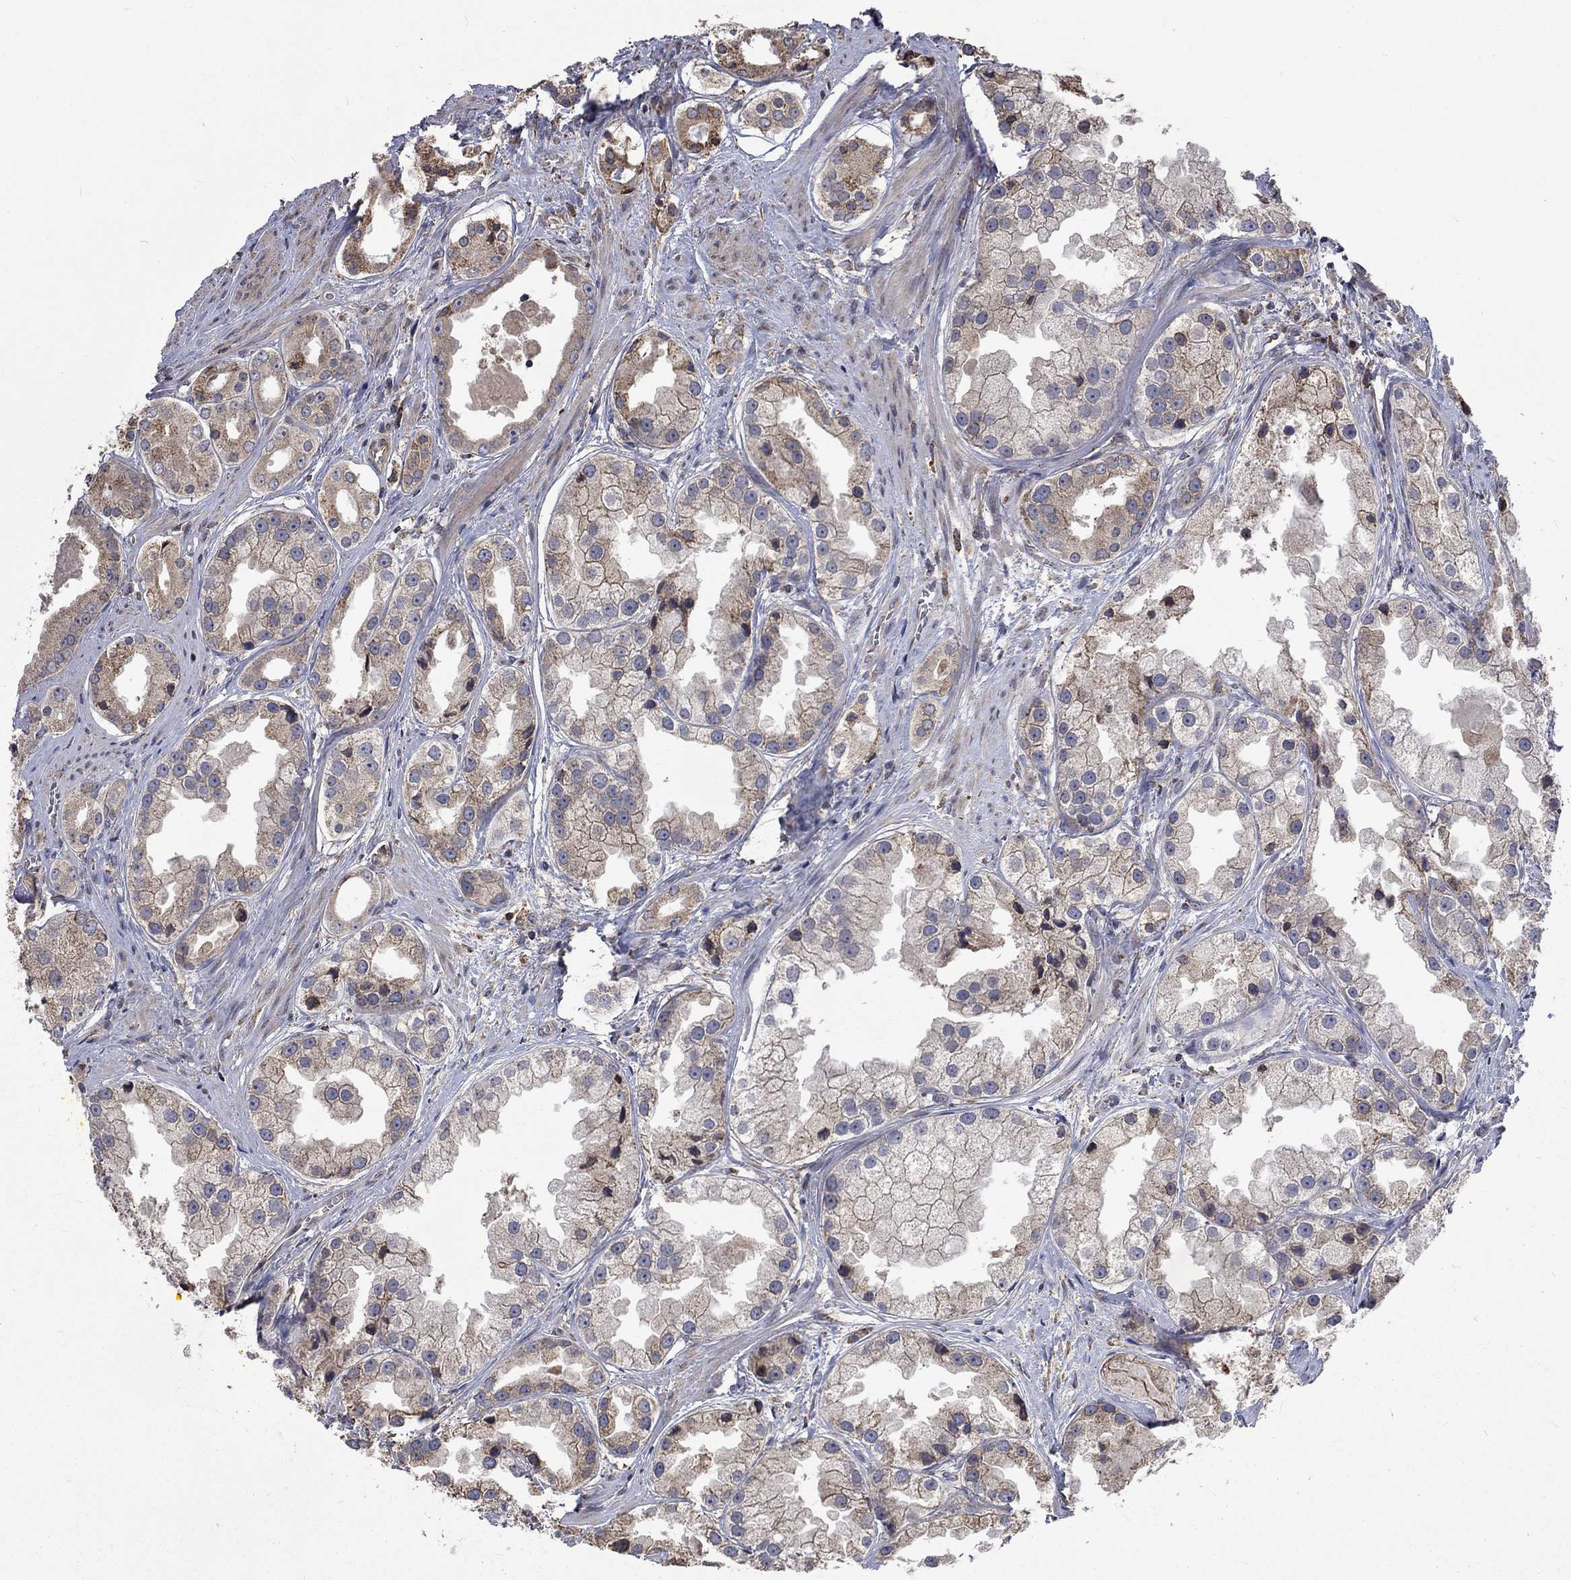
{"staining": {"intensity": "weak", "quantity": ">75%", "location": "cytoplasmic/membranous"}, "tissue": "prostate cancer", "cell_type": "Tumor cells", "image_type": "cancer", "snomed": [{"axis": "morphology", "description": "Adenocarcinoma, NOS"}, {"axis": "topography", "description": "Prostate"}], "caption": "This micrograph demonstrates immunohistochemistry staining of human prostate cancer (adenocarcinoma), with low weak cytoplasmic/membranous staining in about >75% of tumor cells.", "gene": "ESRRA", "patient": {"sex": "male", "age": 61}}